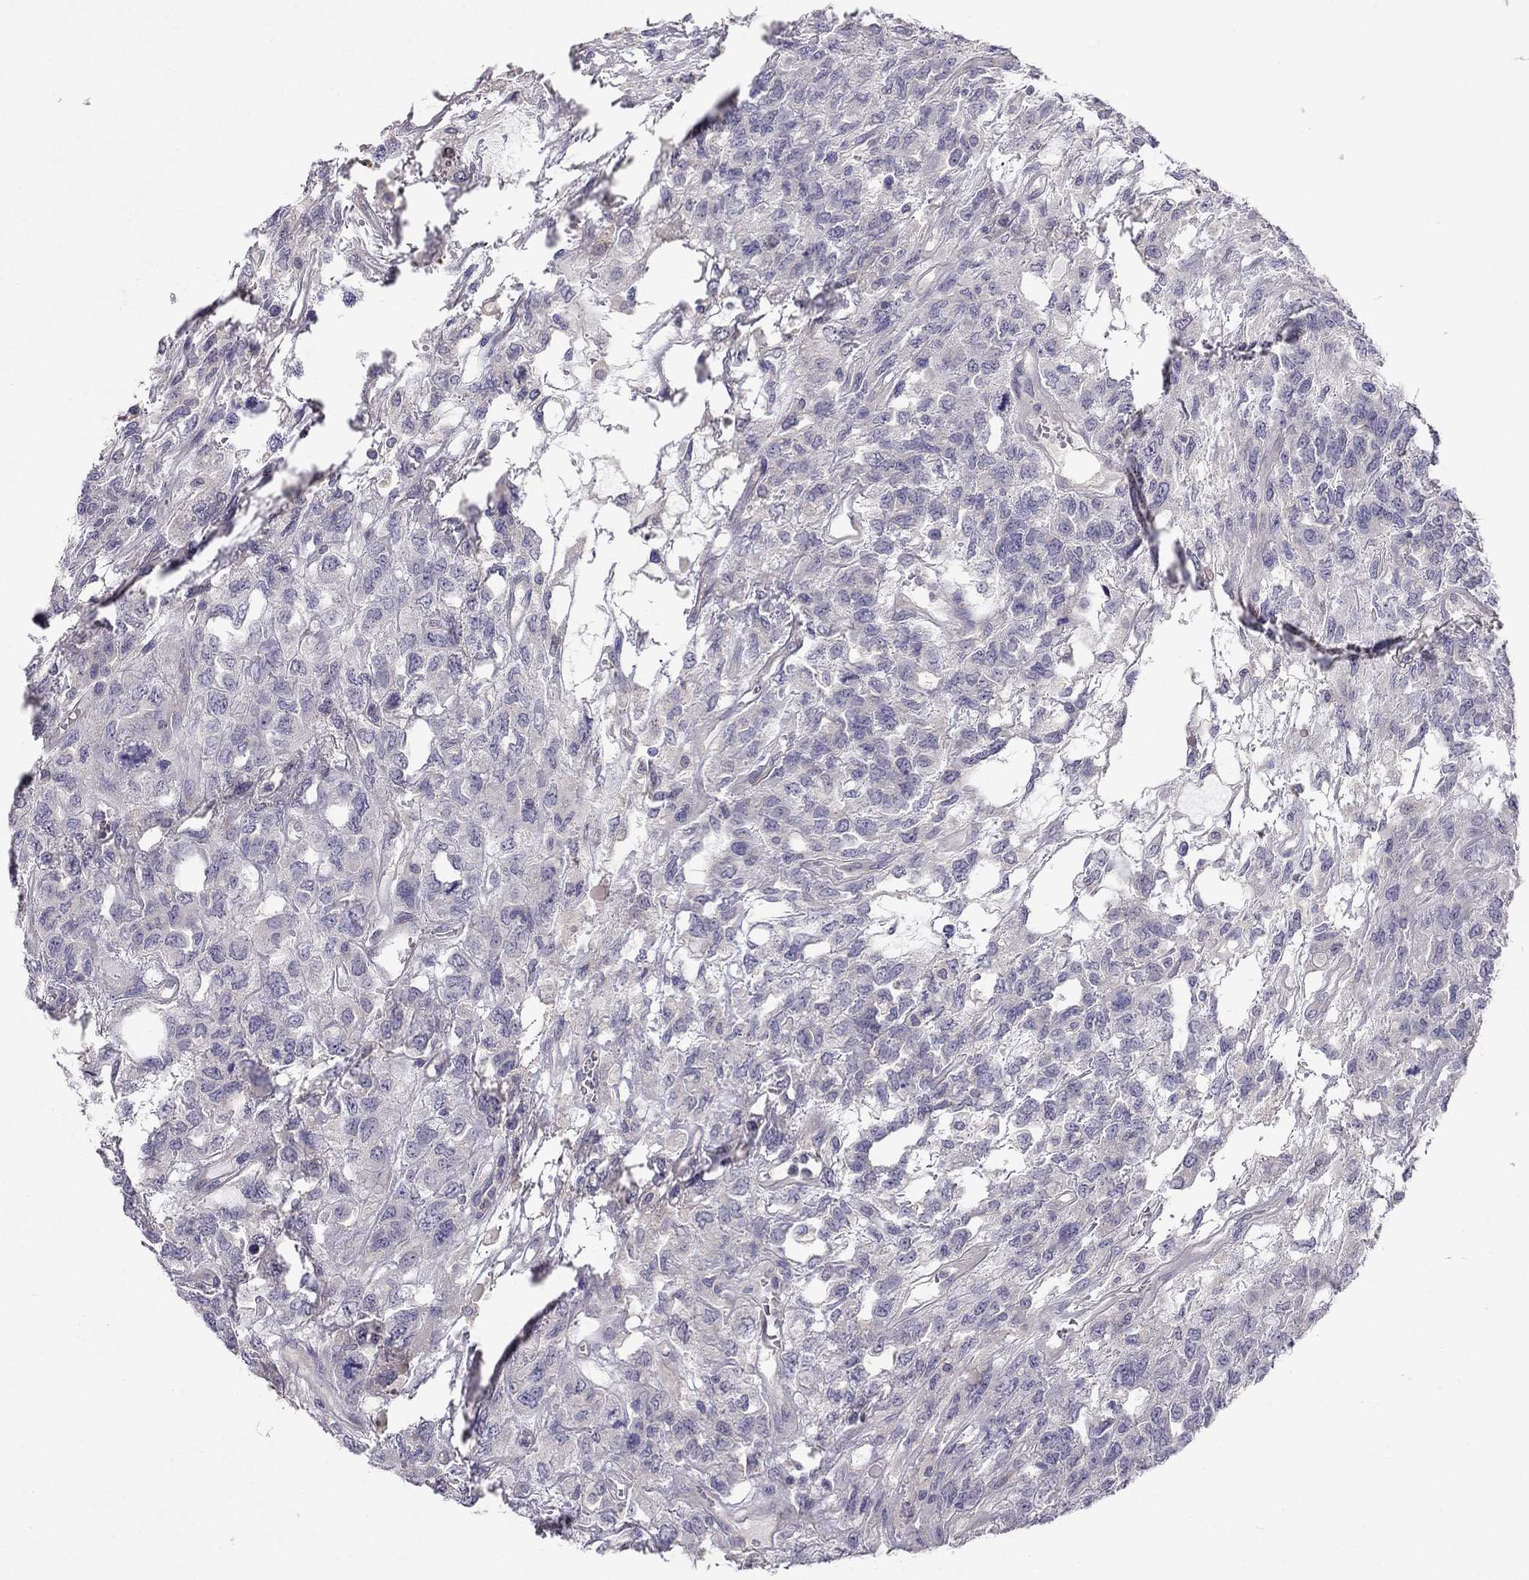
{"staining": {"intensity": "negative", "quantity": "none", "location": "none"}, "tissue": "testis cancer", "cell_type": "Tumor cells", "image_type": "cancer", "snomed": [{"axis": "morphology", "description": "Seminoma, NOS"}, {"axis": "topography", "description": "Testis"}], "caption": "Immunohistochemistry micrograph of neoplastic tissue: human testis cancer (seminoma) stained with DAB reveals no significant protein staining in tumor cells.", "gene": "C16orf89", "patient": {"sex": "male", "age": 52}}